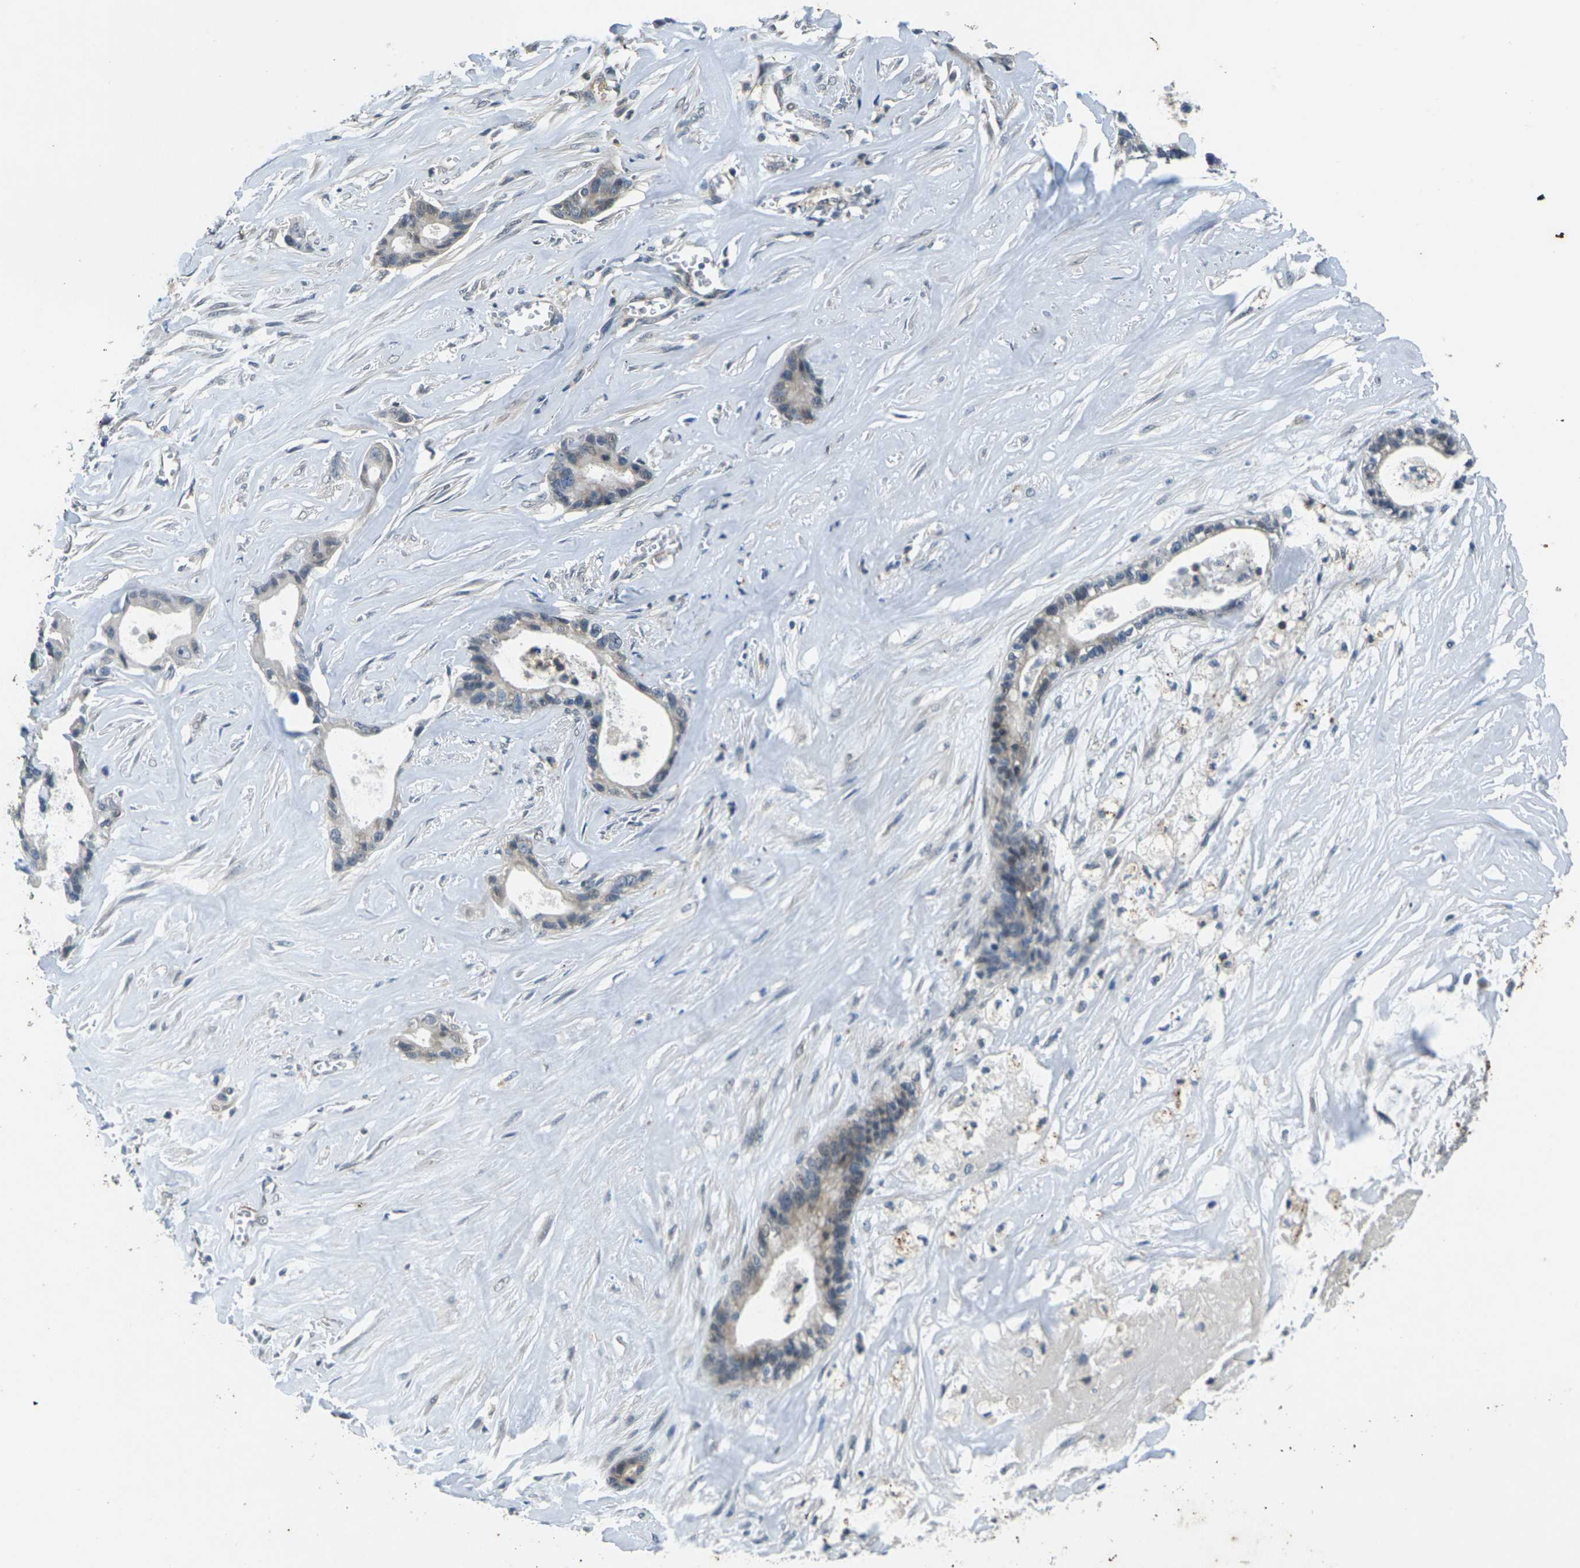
{"staining": {"intensity": "negative", "quantity": "none", "location": "none"}, "tissue": "liver cancer", "cell_type": "Tumor cells", "image_type": "cancer", "snomed": [{"axis": "morphology", "description": "Cholangiocarcinoma"}, {"axis": "topography", "description": "Liver"}], "caption": "This is an immunohistochemistry (IHC) histopathology image of cholangiocarcinoma (liver). There is no positivity in tumor cells.", "gene": "SIGLEC14", "patient": {"sex": "female", "age": 55}}